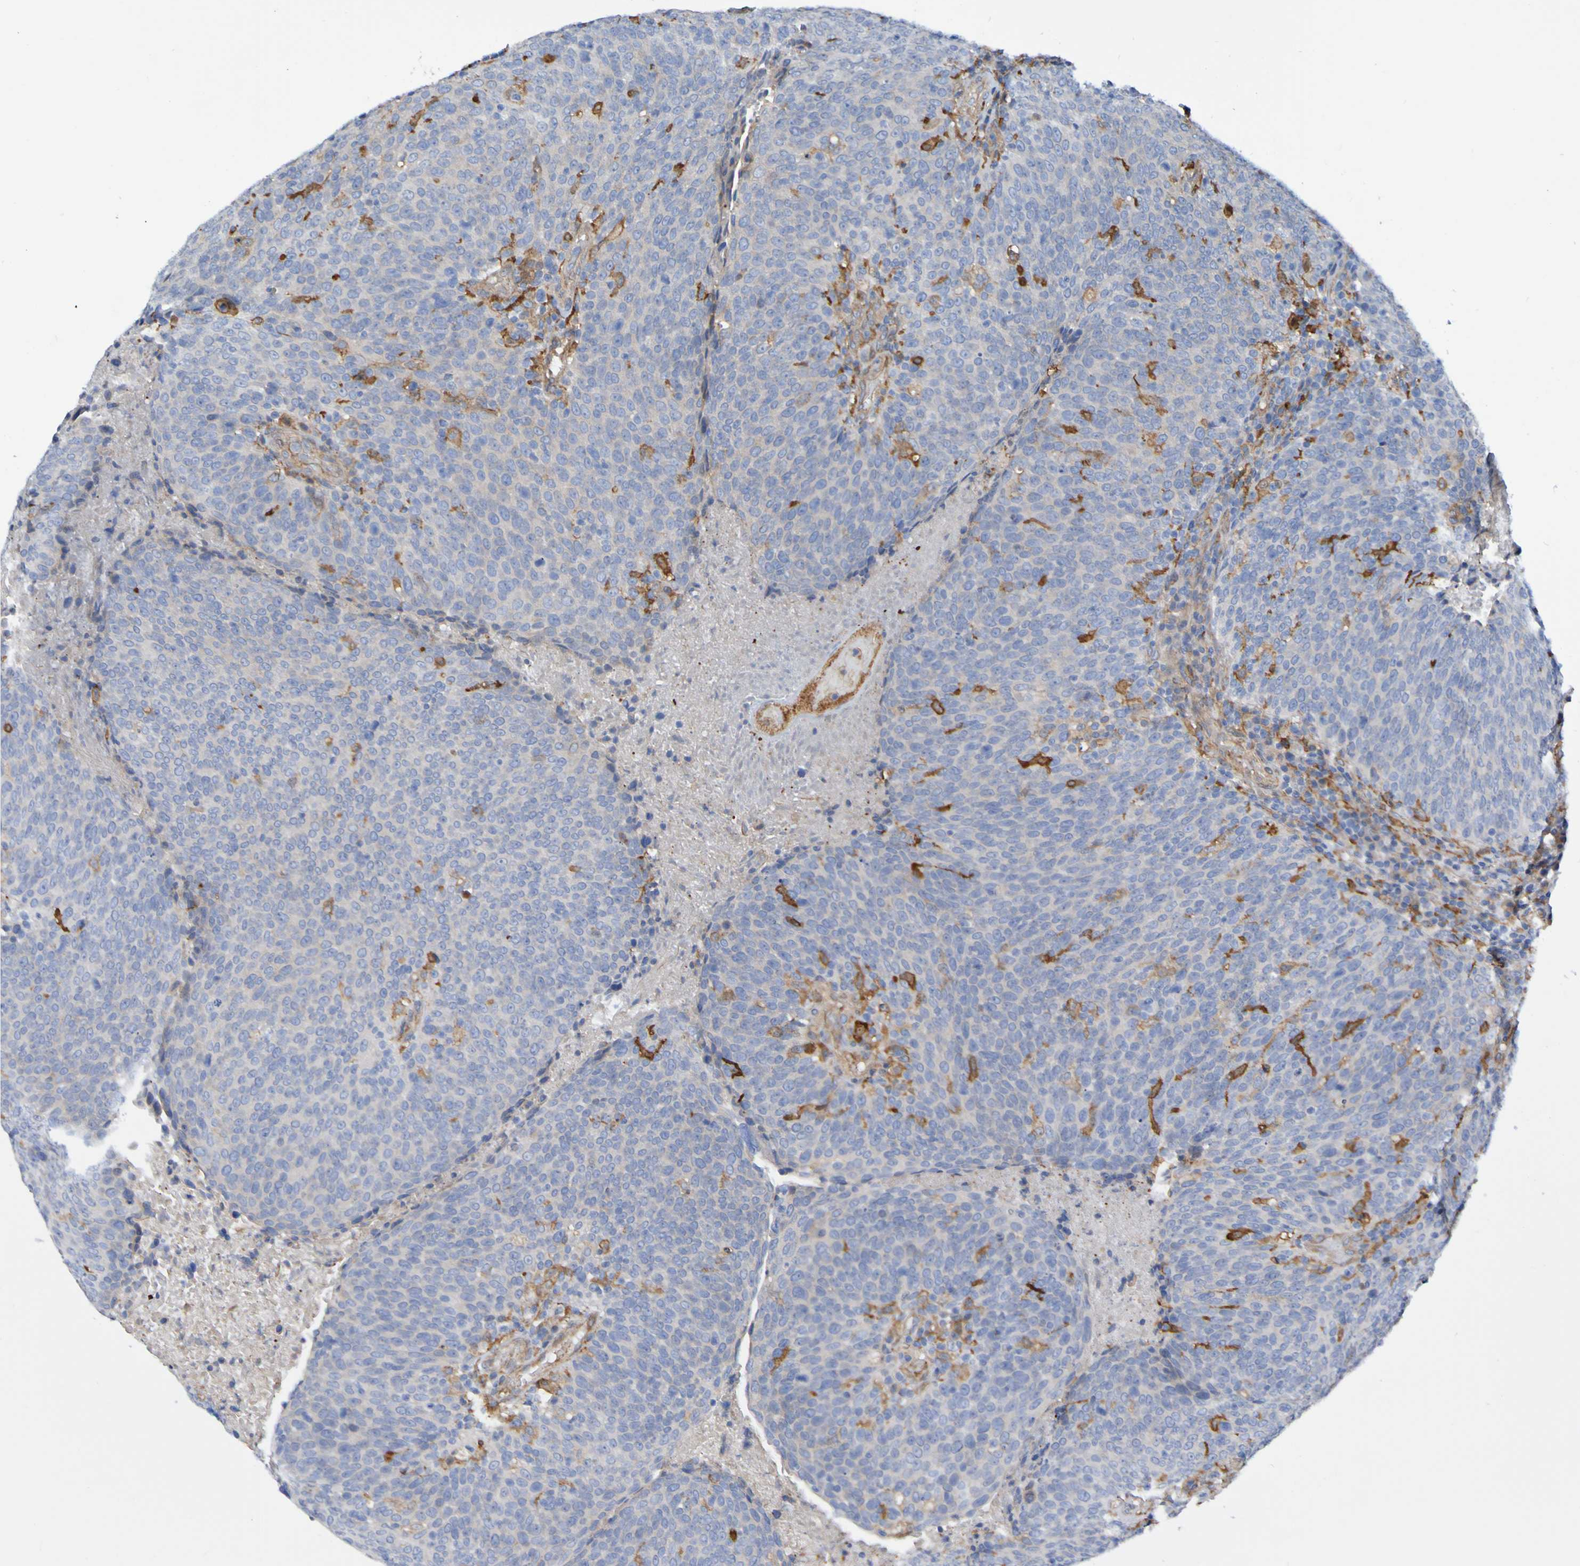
{"staining": {"intensity": "moderate", "quantity": "<25%", "location": "cytoplasmic/membranous"}, "tissue": "head and neck cancer", "cell_type": "Tumor cells", "image_type": "cancer", "snomed": [{"axis": "morphology", "description": "Squamous cell carcinoma, NOS"}, {"axis": "morphology", "description": "Squamous cell carcinoma, metastatic, NOS"}, {"axis": "topography", "description": "Lymph node"}, {"axis": "topography", "description": "Head-Neck"}], "caption": "This image reveals immunohistochemistry staining of squamous cell carcinoma (head and neck), with low moderate cytoplasmic/membranous staining in about <25% of tumor cells.", "gene": "SCRG1", "patient": {"sex": "male", "age": 62}}